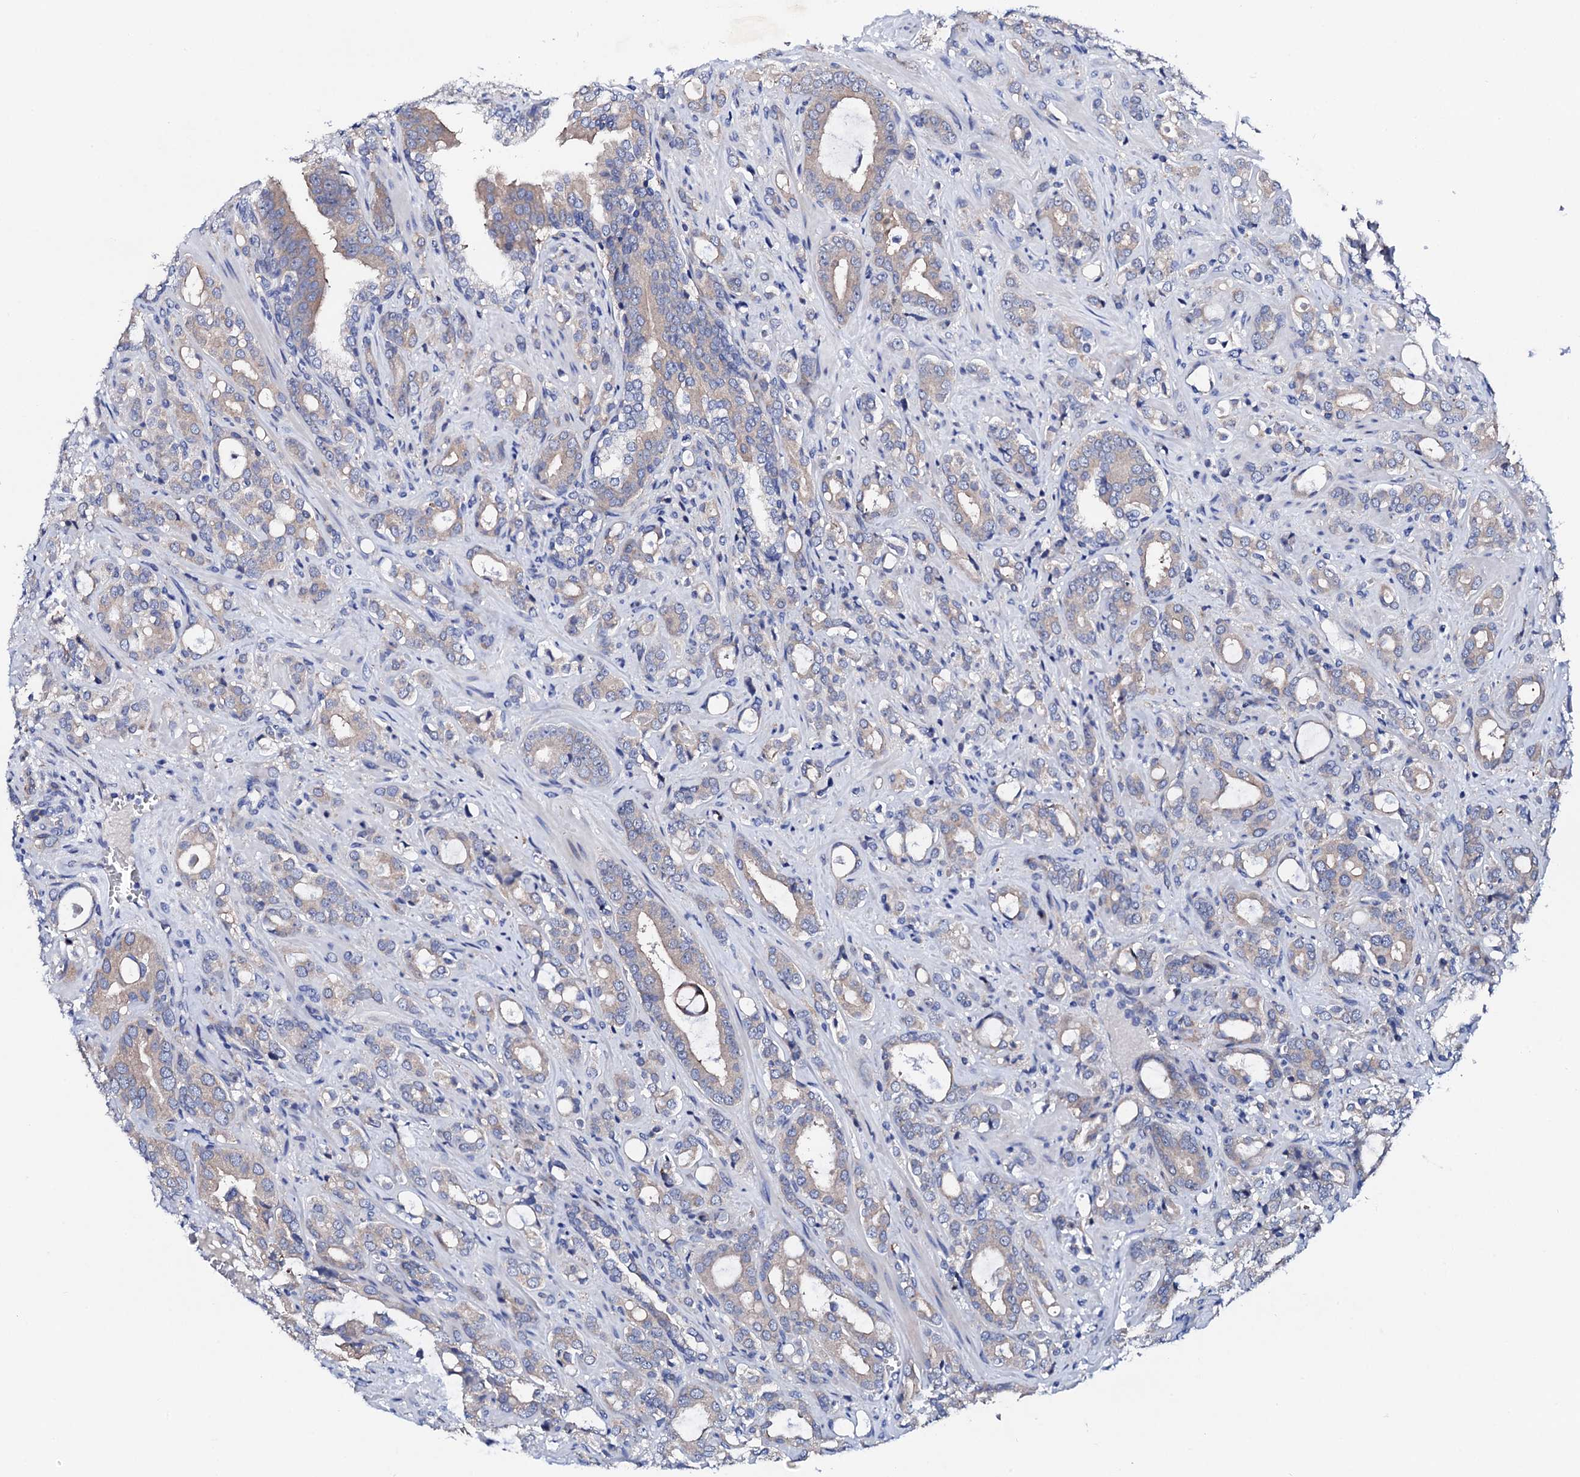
{"staining": {"intensity": "weak", "quantity": "25%-75%", "location": "cytoplasmic/membranous"}, "tissue": "prostate cancer", "cell_type": "Tumor cells", "image_type": "cancer", "snomed": [{"axis": "morphology", "description": "Adenocarcinoma, High grade"}, {"axis": "topography", "description": "Prostate"}], "caption": "Prostate cancer (adenocarcinoma (high-grade)) stained with immunohistochemistry (IHC) reveals weak cytoplasmic/membranous expression in about 25%-75% of tumor cells. (Brightfield microscopy of DAB IHC at high magnification).", "gene": "TRDN", "patient": {"sex": "male", "age": 72}}